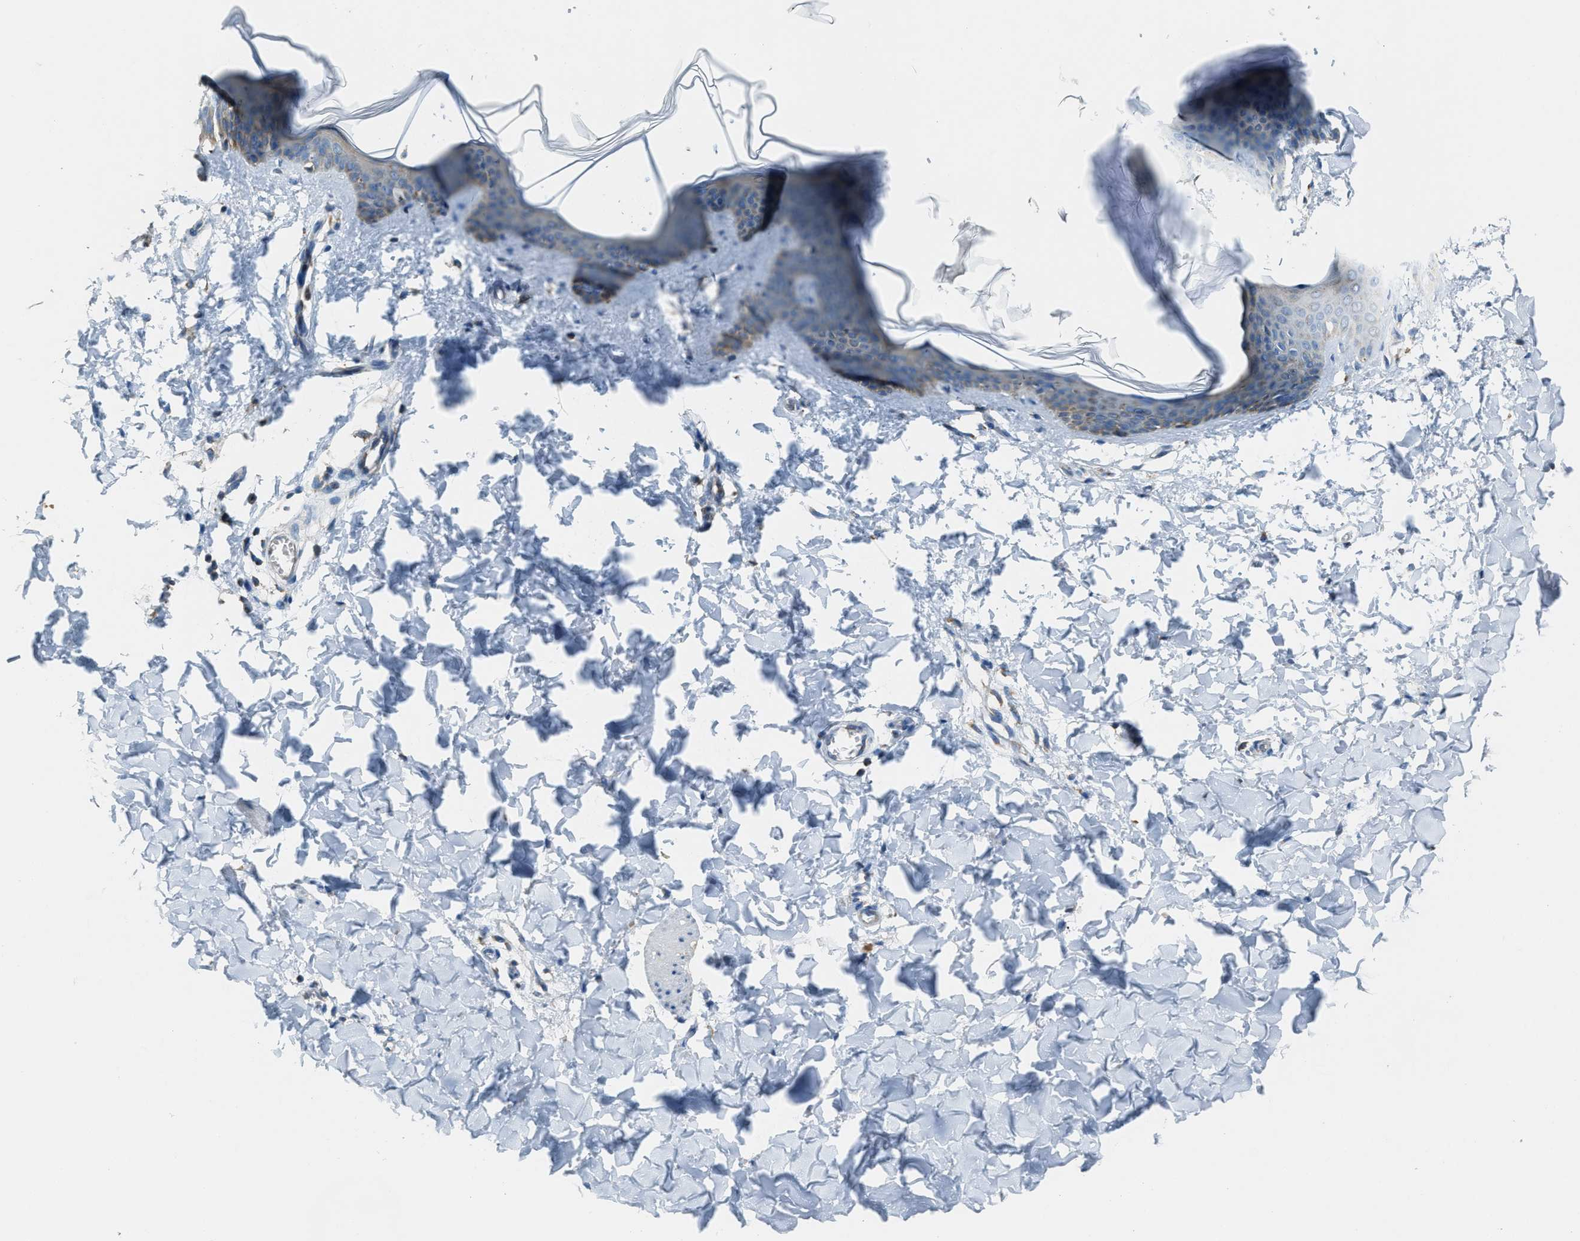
{"staining": {"intensity": "moderate", "quantity": ">75%", "location": "cytoplasmic/membranous"}, "tissue": "skin", "cell_type": "Fibroblasts", "image_type": "normal", "snomed": [{"axis": "morphology", "description": "Normal tissue, NOS"}, {"axis": "topography", "description": "Skin"}], "caption": "Immunohistochemistry micrograph of unremarkable skin stained for a protein (brown), which shows medium levels of moderate cytoplasmic/membranous positivity in approximately >75% of fibroblasts.", "gene": "SLC25A11", "patient": {"sex": "female", "age": 17}}